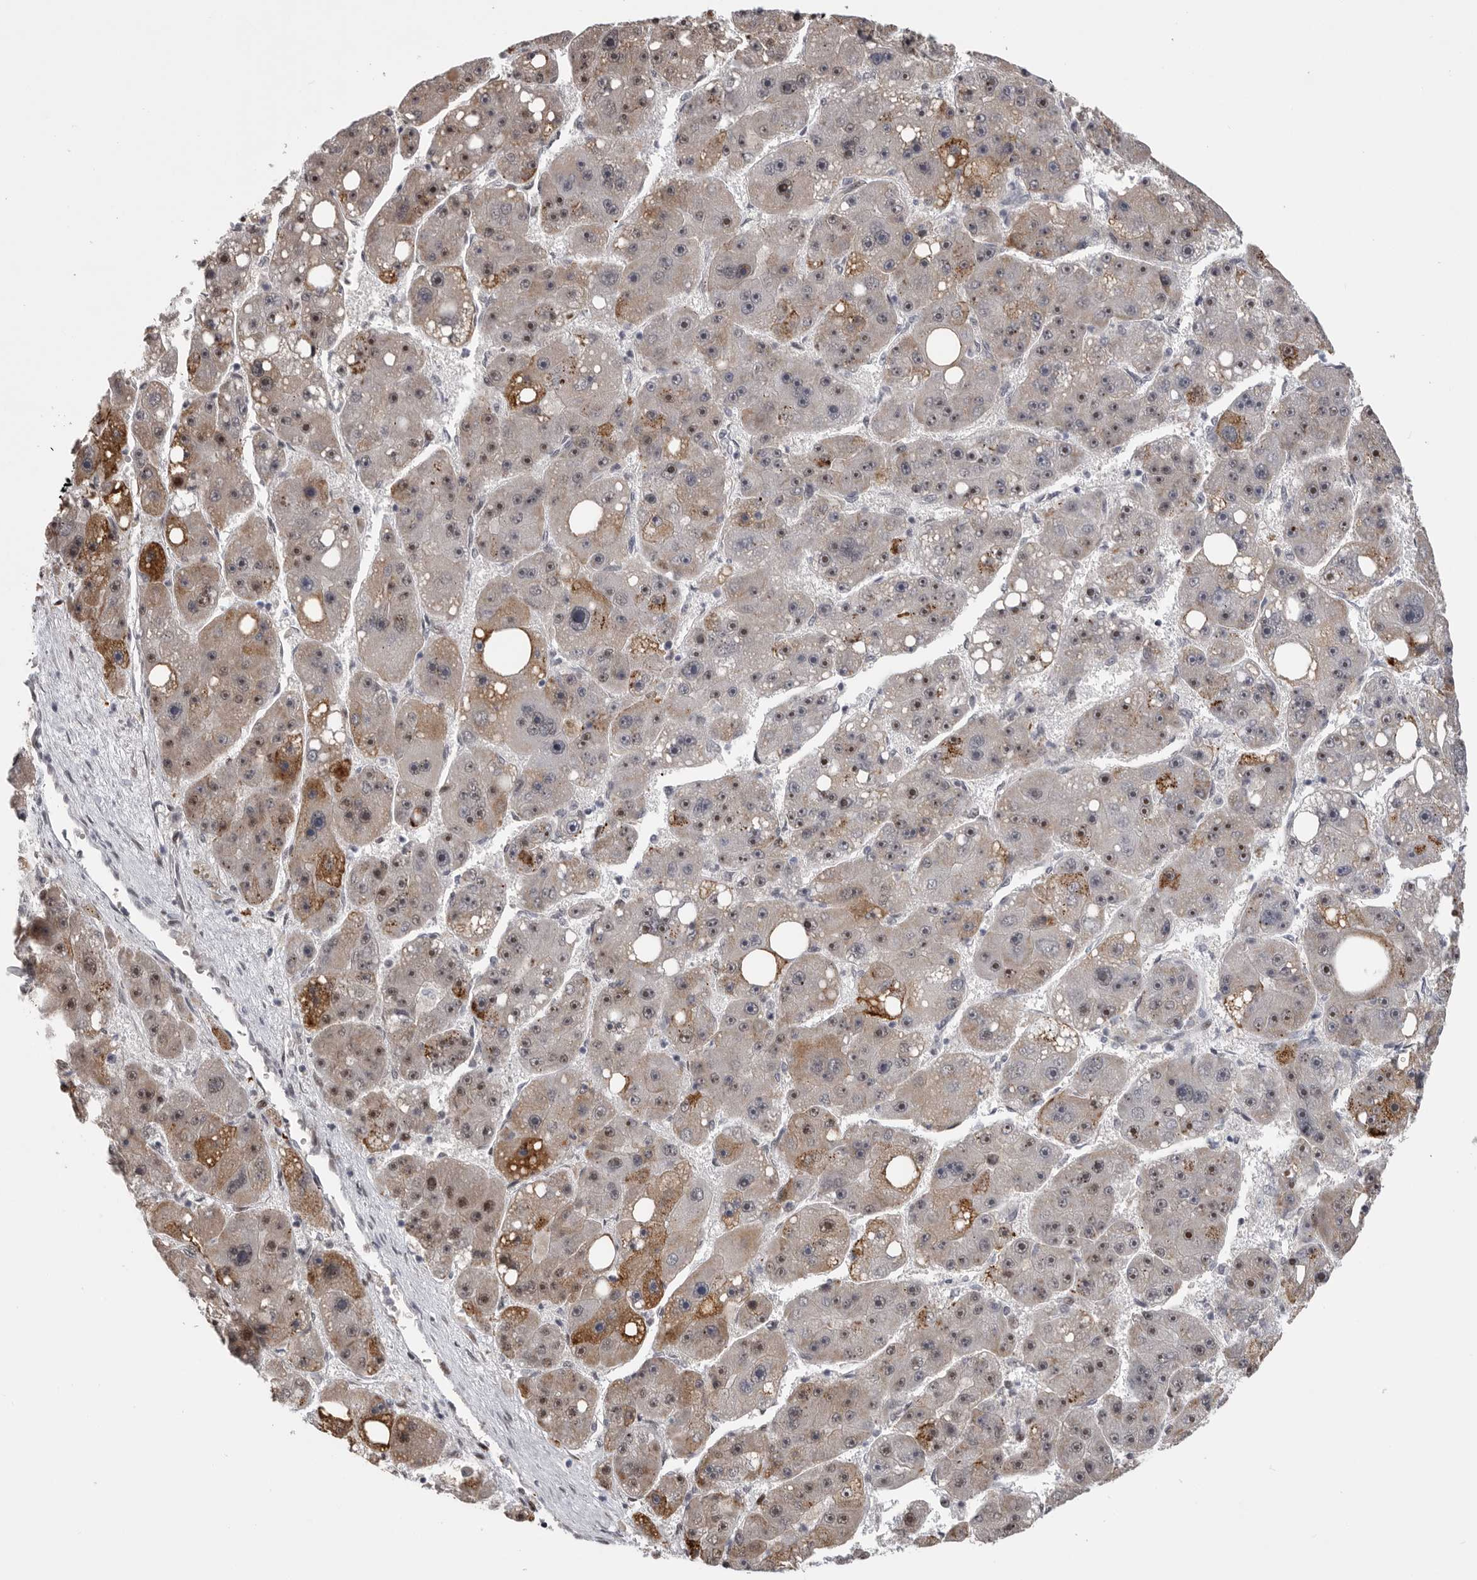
{"staining": {"intensity": "moderate", "quantity": "<25%", "location": "cytoplasmic/membranous,nuclear"}, "tissue": "liver cancer", "cell_type": "Tumor cells", "image_type": "cancer", "snomed": [{"axis": "morphology", "description": "Carcinoma, Hepatocellular, NOS"}, {"axis": "topography", "description": "Liver"}], "caption": "Protein staining exhibits moderate cytoplasmic/membranous and nuclear positivity in approximately <25% of tumor cells in liver cancer (hepatocellular carcinoma).", "gene": "PCMTD1", "patient": {"sex": "female", "age": 61}}